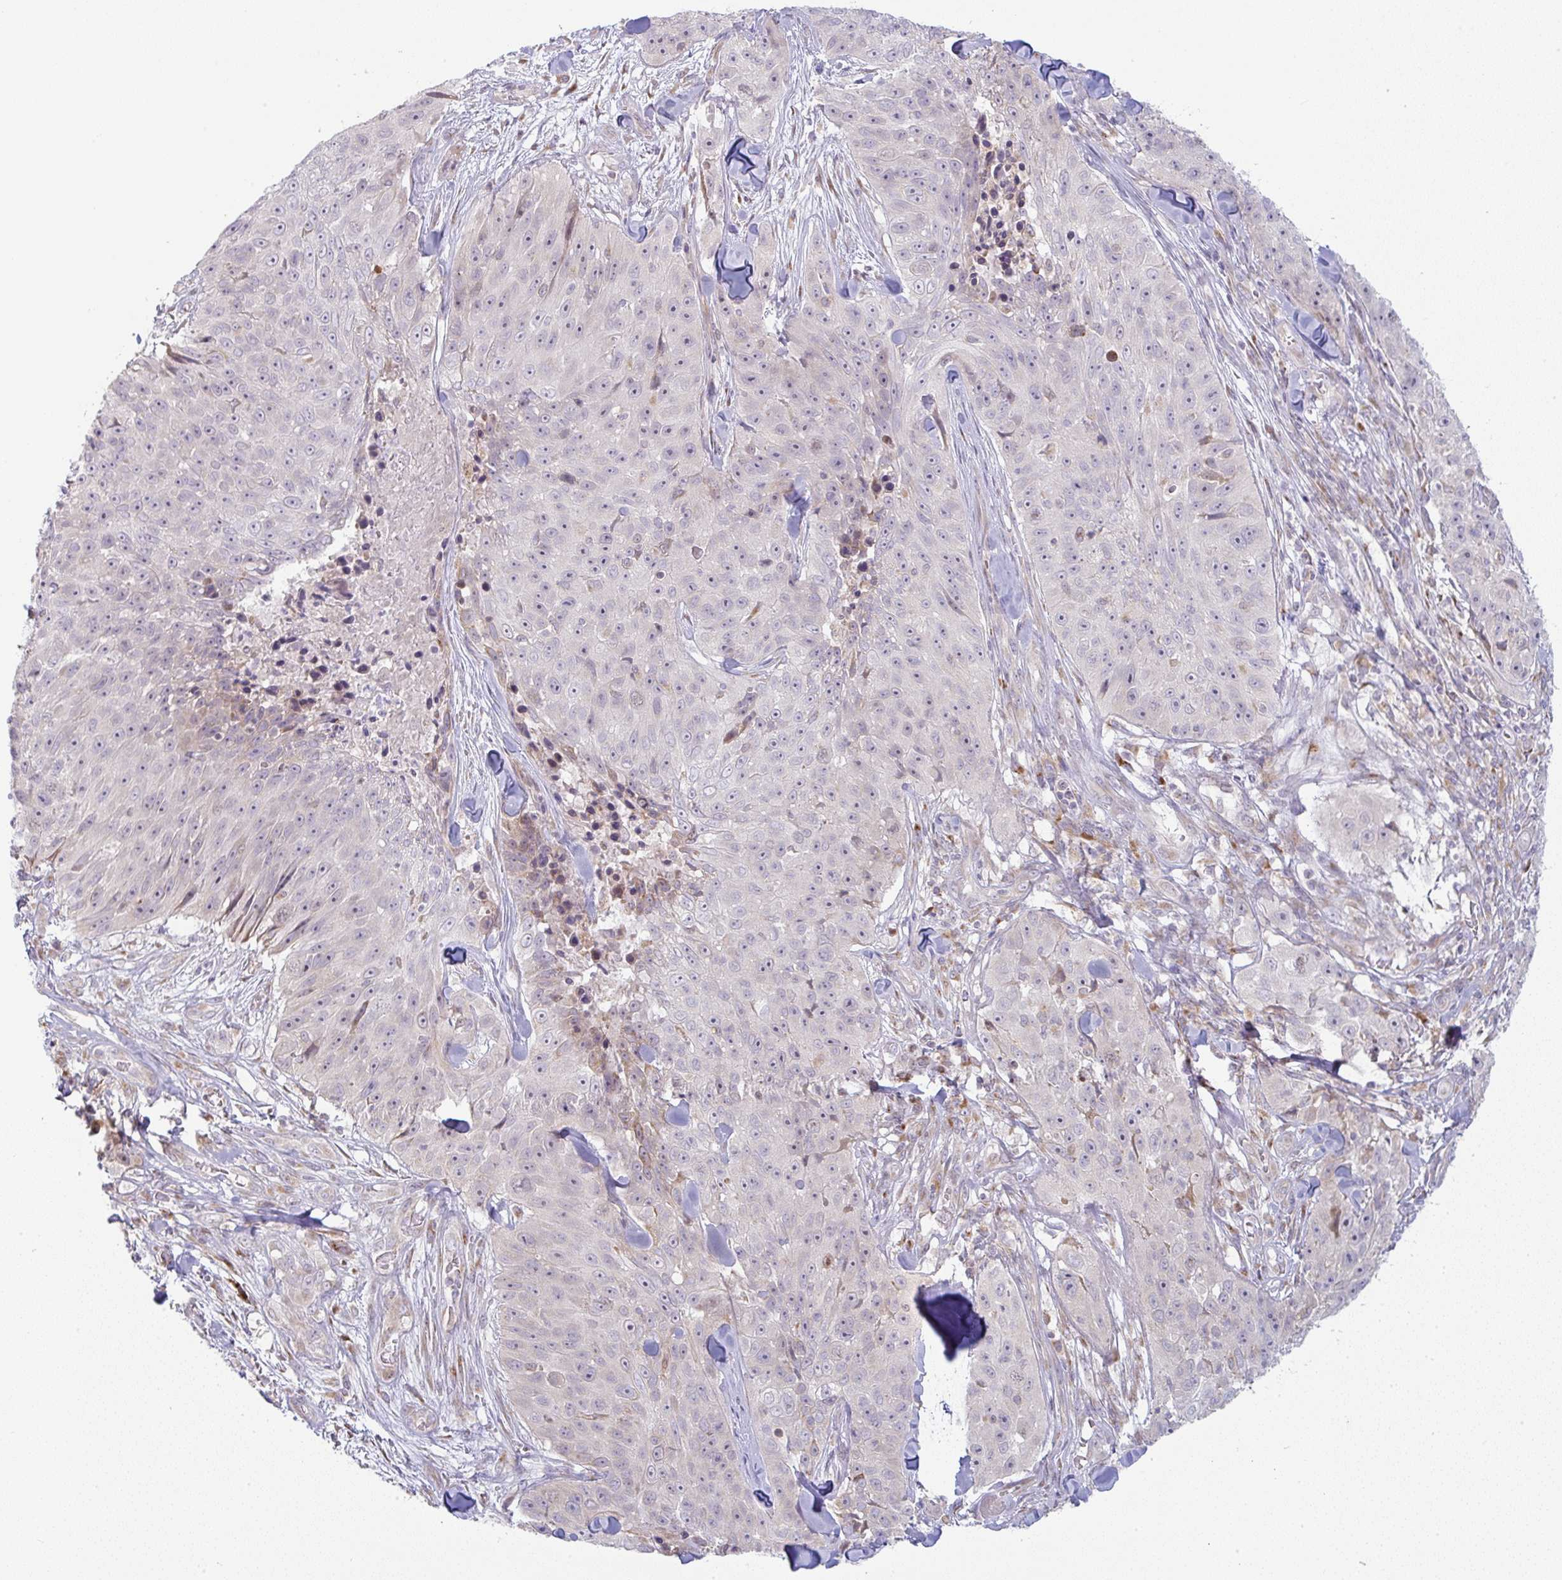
{"staining": {"intensity": "negative", "quantity": "none", "location": "none"}, "tissue": "skin cancer", "cell_type": "Tumor cells", "image_type": "cancer", "snomed": [{"axis": "morphology", "description": "Squamous cell carcinoma, NOS"}, {"axis": "topography", "description": "Skin"}], "caption": "Histopathology image shows no significant protein staining in tumor cells of squamous cell carcinoma (skin).", "gene": "MOB1A", "patient": {"sex": "female", "age": 87}}